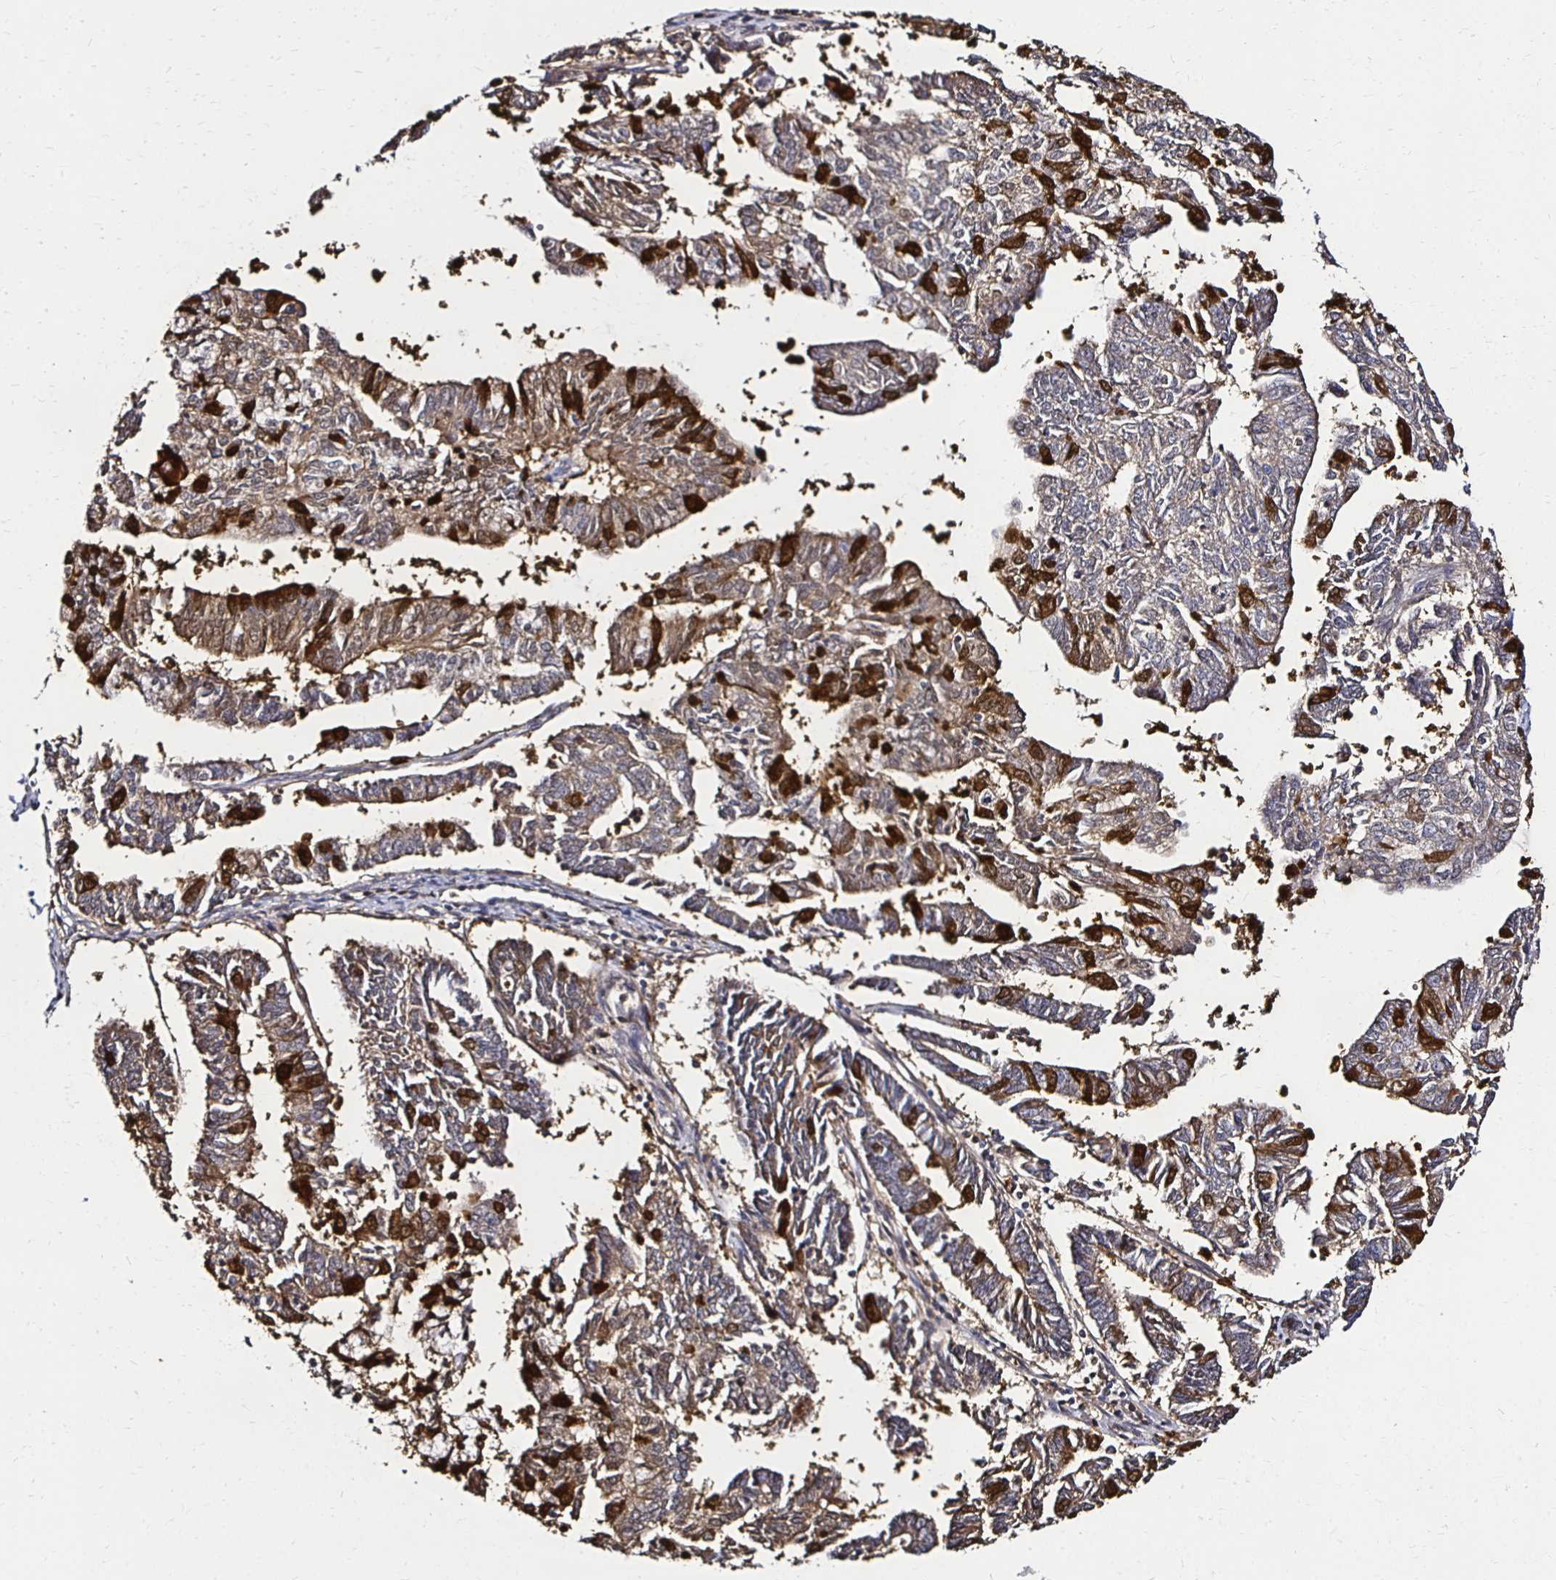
{"staining": {"intensity": "strong", "quantity": "<25%", "location": "cytoplasmic/membranous,nuclear"}, "tissue": "endometrial cancer", "cell_type": "Tumor cells", "image_type": "cancer", "snomed": [{"axis": "morphology", "description": "Adenocarcinoma, NOS"}, {"axis": "topography", "description": "Endometrium"}], "caption": "Immunohistochemical staining of human endometrial cancer (adenocarcinoma) displays medium levels of strong cytoplasmic/membranous and nuclear protein staining in approximately <25% of tumor cells.", "gene": "TXN", "patient": {"sex": "female", "age": 61}}